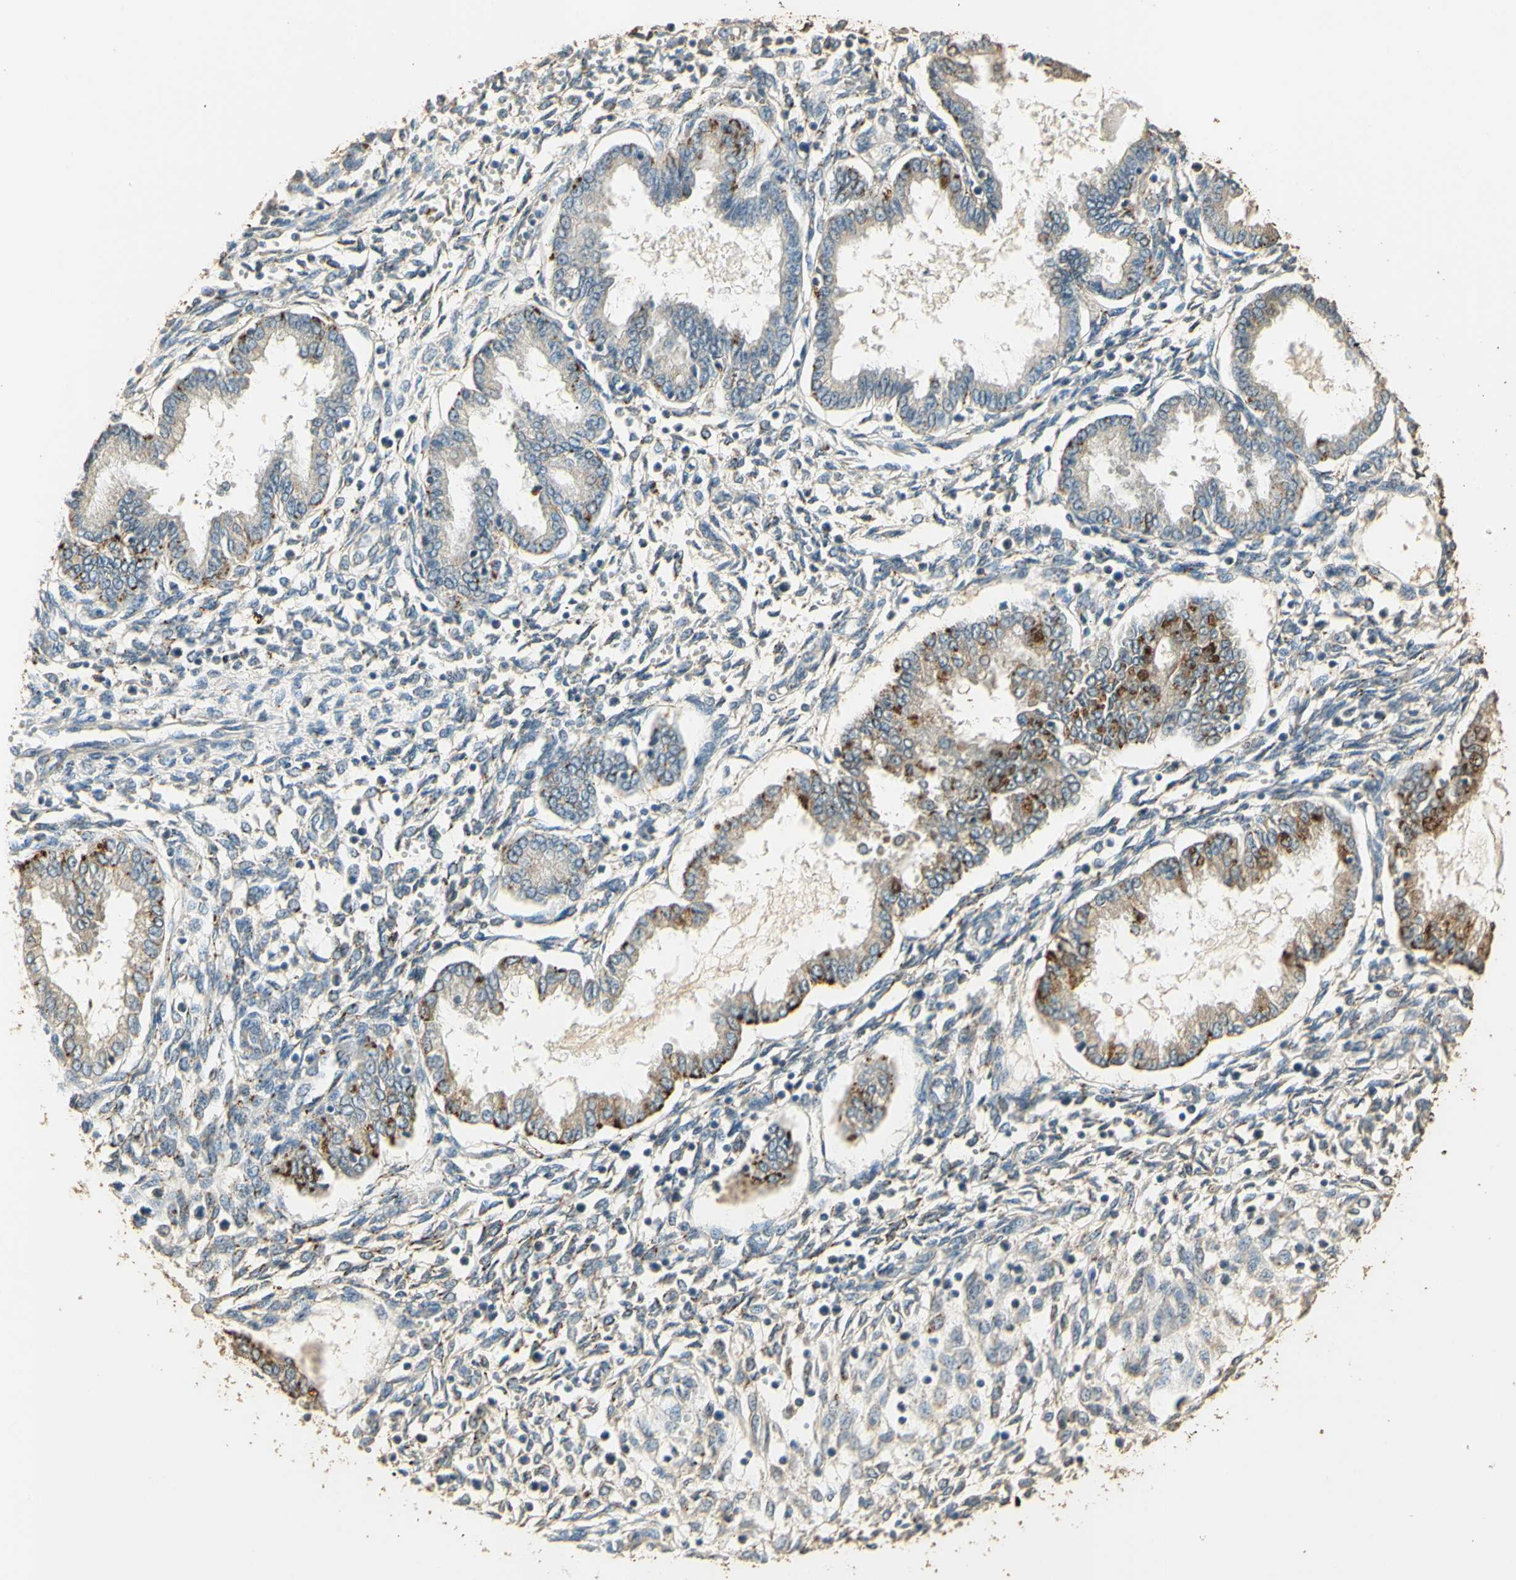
{"staining": {"intensity": "negative", "quantity": "none", "location": "none"}, "tissue": "endometrium", "cell_type": "Cells in endometrial stroma", "image_type": "normal", "snomed": [{"axis": "morphology", "description": "Normal tissue, NOS"}, {"axis": "topography", "description": "Endometrium"}], "caption": "IHC of benign endometrium displays no positivity in cells in endometrial stroma.", "gene": "ARHGEF17", "patient": {"sex": "female", "age": 33}}